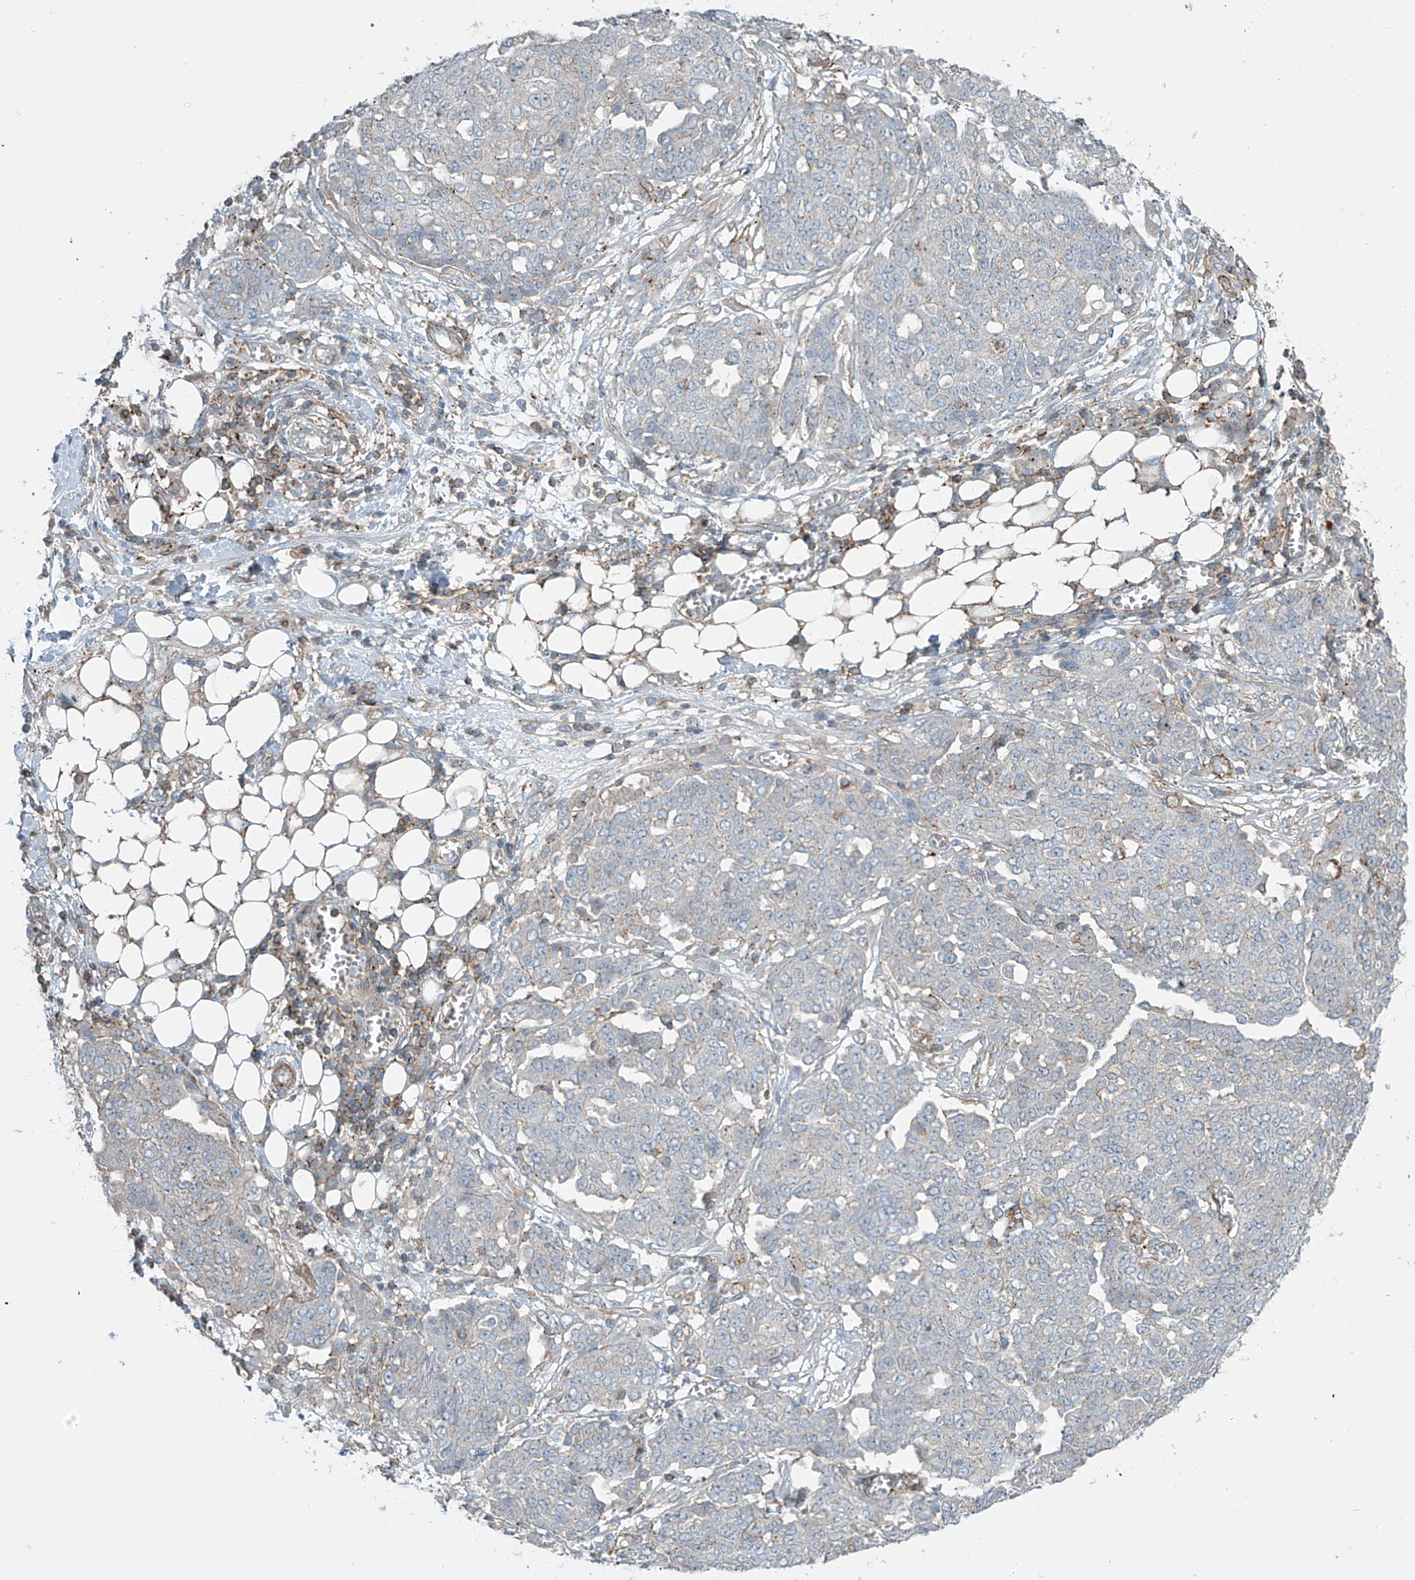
{"staining": {"intensity": "negative", "quantity": "none", "location": "none"}, "tissue": "ovarian cancer", "cell_type": "Tumor cells", "image_type": "cancer", "snomed": [{"axis": "morphology", "description": "Cystadenocarcinoma, serous, NOS"}, {"axis": "topography", "description": "Soft tissue"}, {"axis": "topography", "description": "Ovary"}], "caption": "Ovarian serous cystadenocarcinoma was stained to show a protein in brown. There is no significant positivity in tumor cells.", "gene": "SLC9A2", "patient": {"sex": "female", "age": 57}}